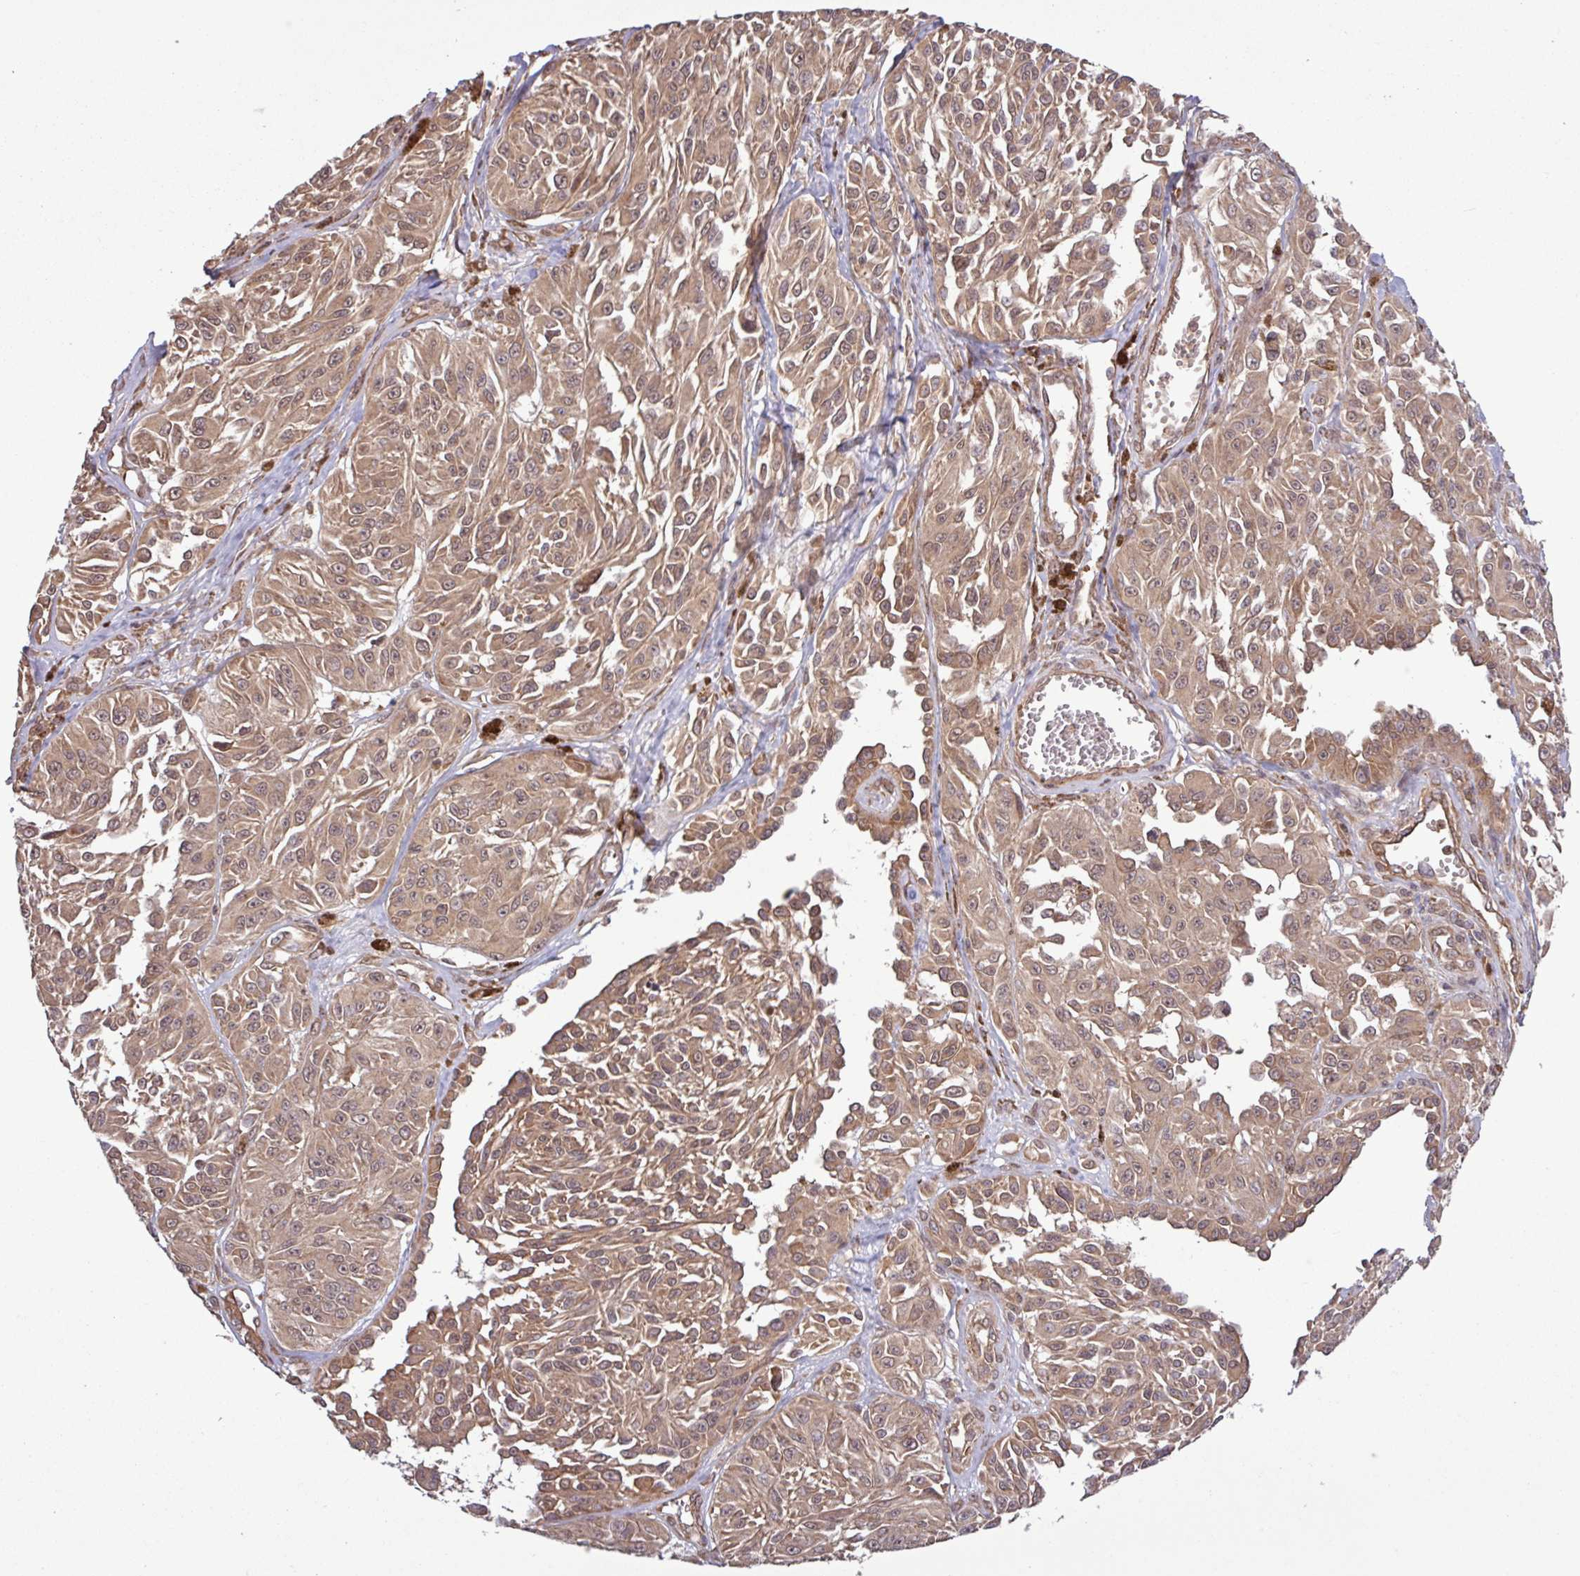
{"staining": {"intensity": "moderate", "quantity": ">75%", "location": "cytoplasmic/membranous"}, "tissue": "melanoma", "cell_type": "Tumor cells", "image_type": "cancer", "snomed": [{"axis": "morphology", "description": "Malignant melanoma, NOS"}, {"axis": "topography", "description": "Skin"}], "caption": "Protein analysis of malignant melanoma tissue shows moderate cytoplasmic/membranous staining in approximately >75% of tumor cells. (brown staining indicates protein expression, while blue staining denotes nuclei).", "gene": "TRABD2A", "patient": {"sex": "male", "age": 94}}